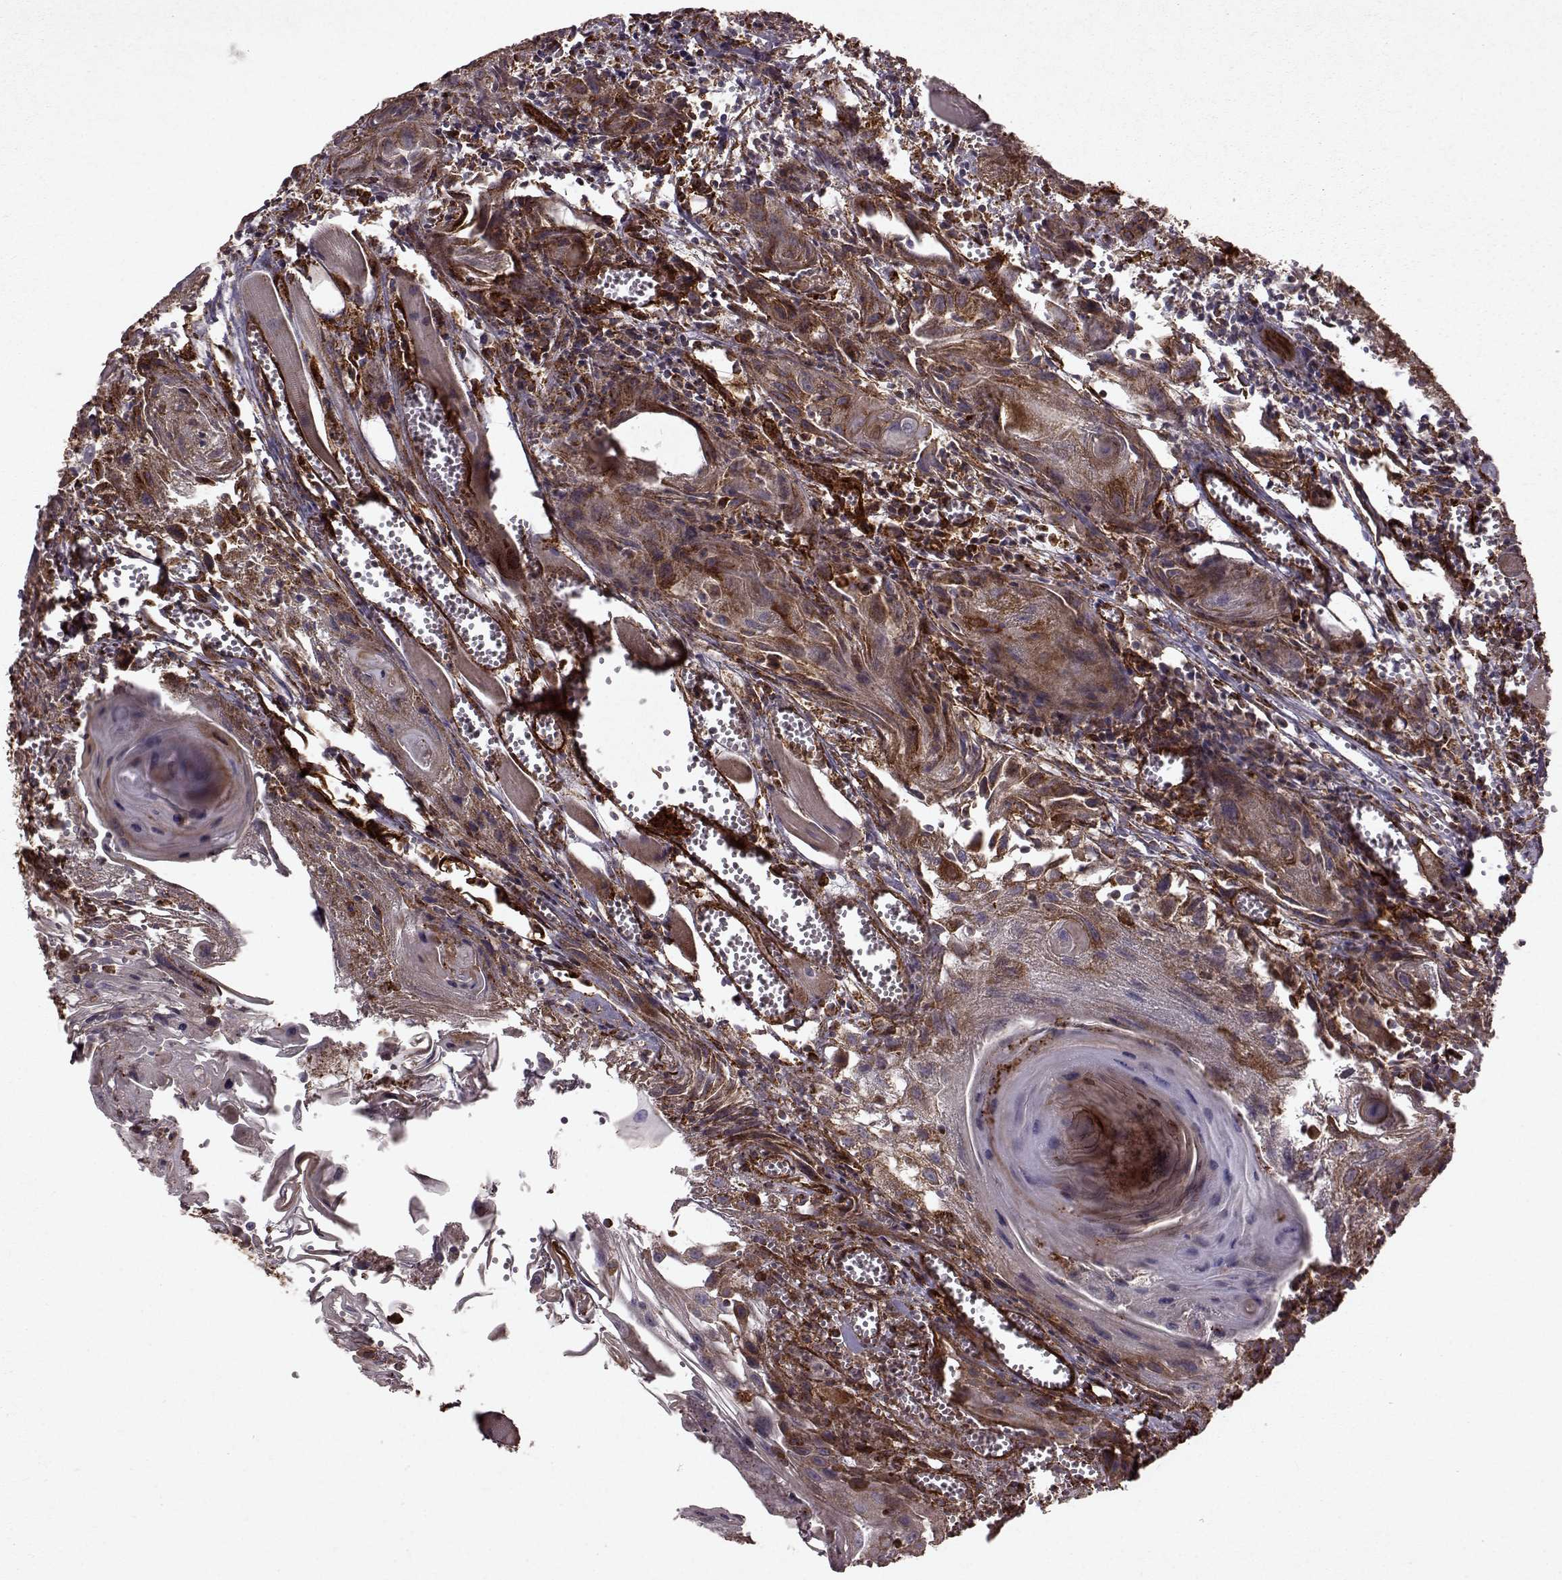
{"staining": {"intensity": "strong", "quantity": ">75%", "location": "cytoplasmic/membranous"}, "tissue": "head and neck cancer", "cell_type": "Tumor cells", "image_type": "cancer", "snomed": [{"axis": "morphology", "description": "Squamous cell carcinoma, NOS"}, {"axis": "topography", "description": "Head-Neck"}], "caption": "DAB immunohistochemical staining of human head and neck squamous cell carcinoma displays strong cytoplasmic/membranous protein positivity in approximately >75% of tumor cells.", "gene": "FXN", "patient": {"sex": "female", "age": 80}}